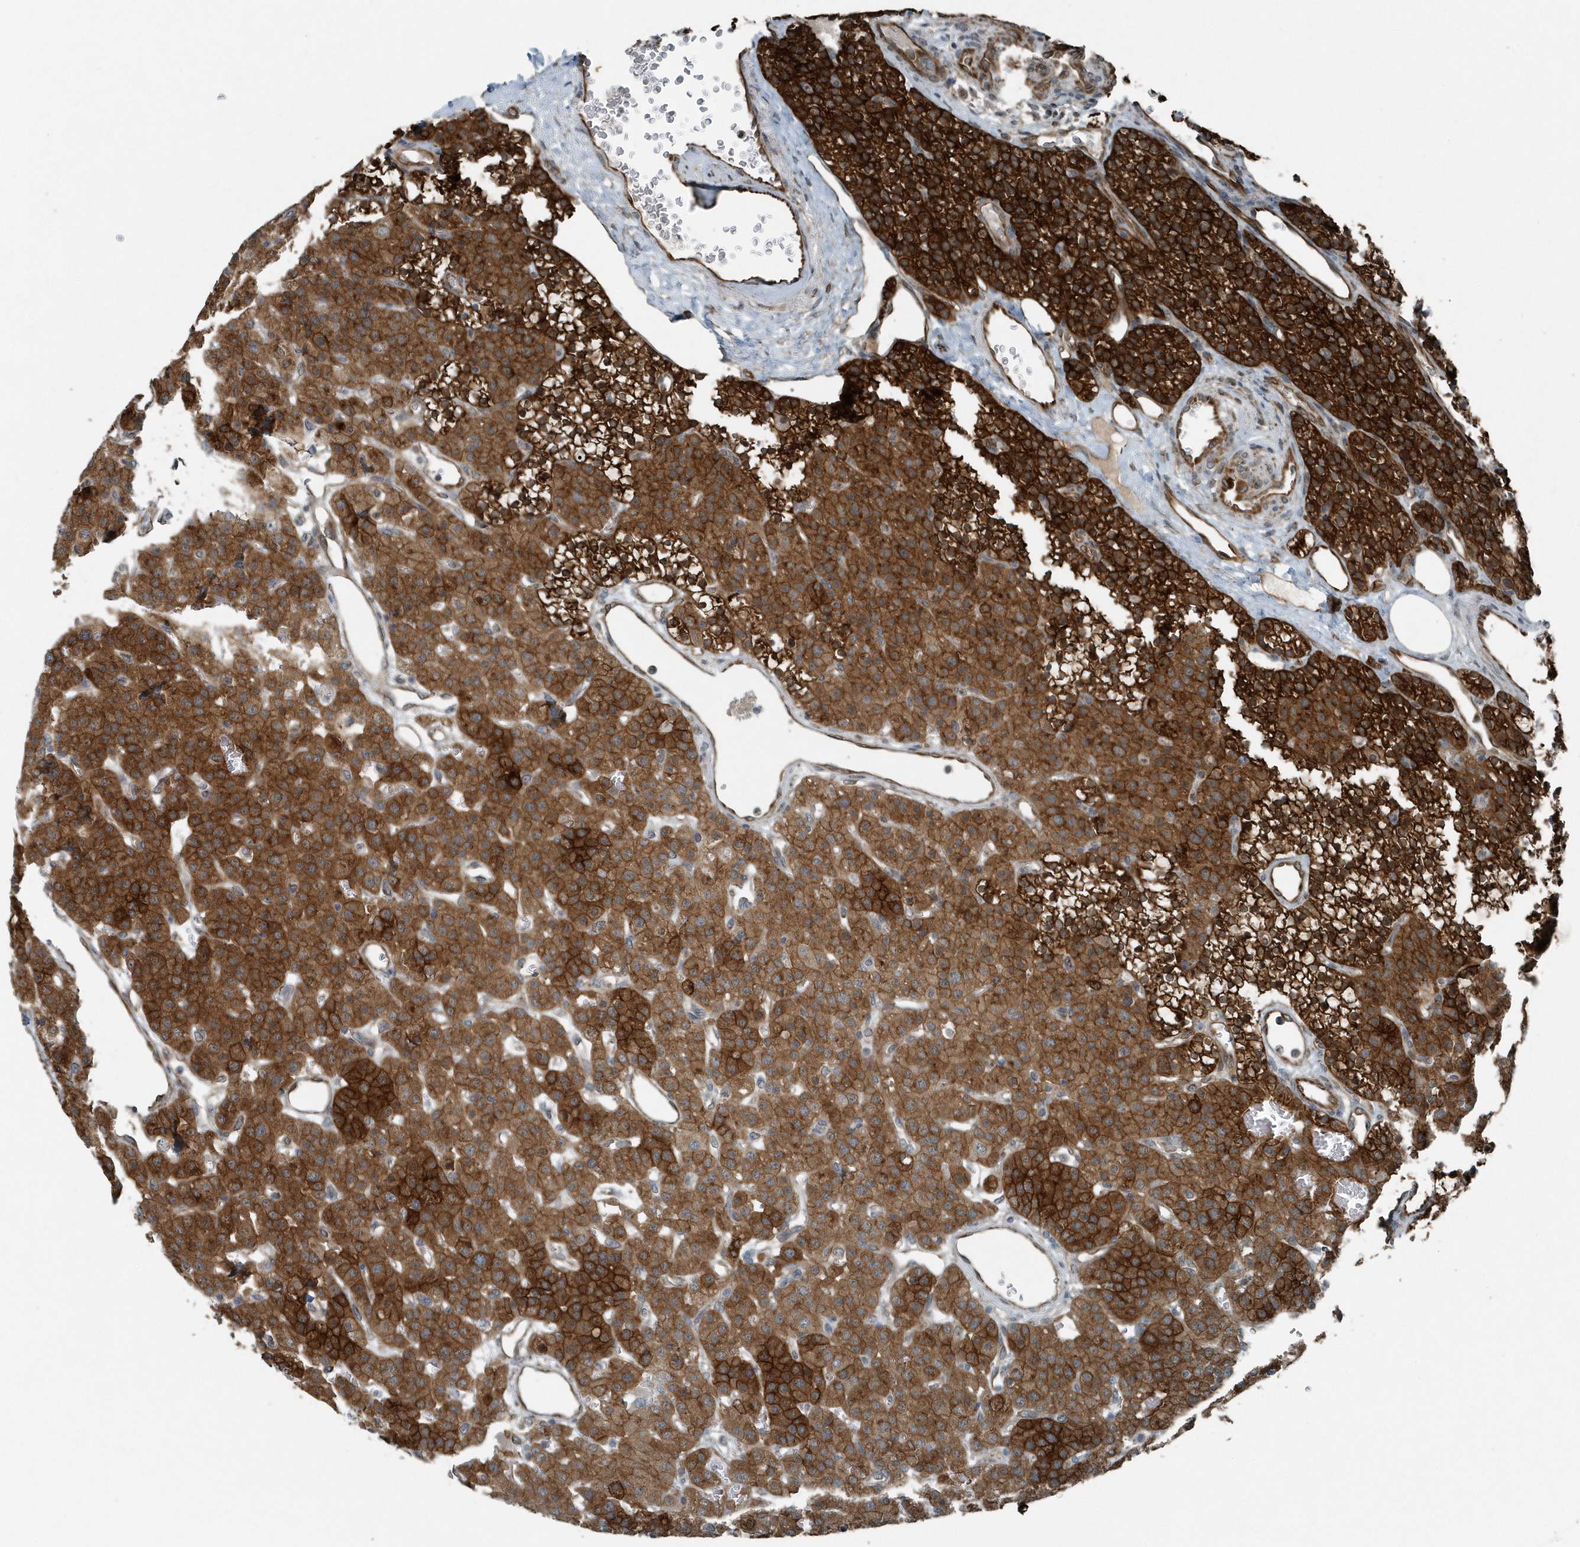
{"staining": {"intensity": "strong", "quantity": ">75%", "location": "cytoplasmic/membranous"}, "tissue": "parathyroid gland", "cell_type": "Glandular cells", "image_type": "normal", "snomed": [{"axis": "morphology", "description": "Normal tissue, NOS"}, {"axis": "morphology", "description": "Adenoma, NOS"}, {"axis": "topography", "description": "Parathyroid gland"}], "caption": "Immunohistochemical staining of unremarkable parathyroid gland demonstrates high levels of strong cytoplasmic/membranous staining in about >75% of glandular cells.", "gene": "GCC2", "patient": {"sex": "female", "age": 81}}